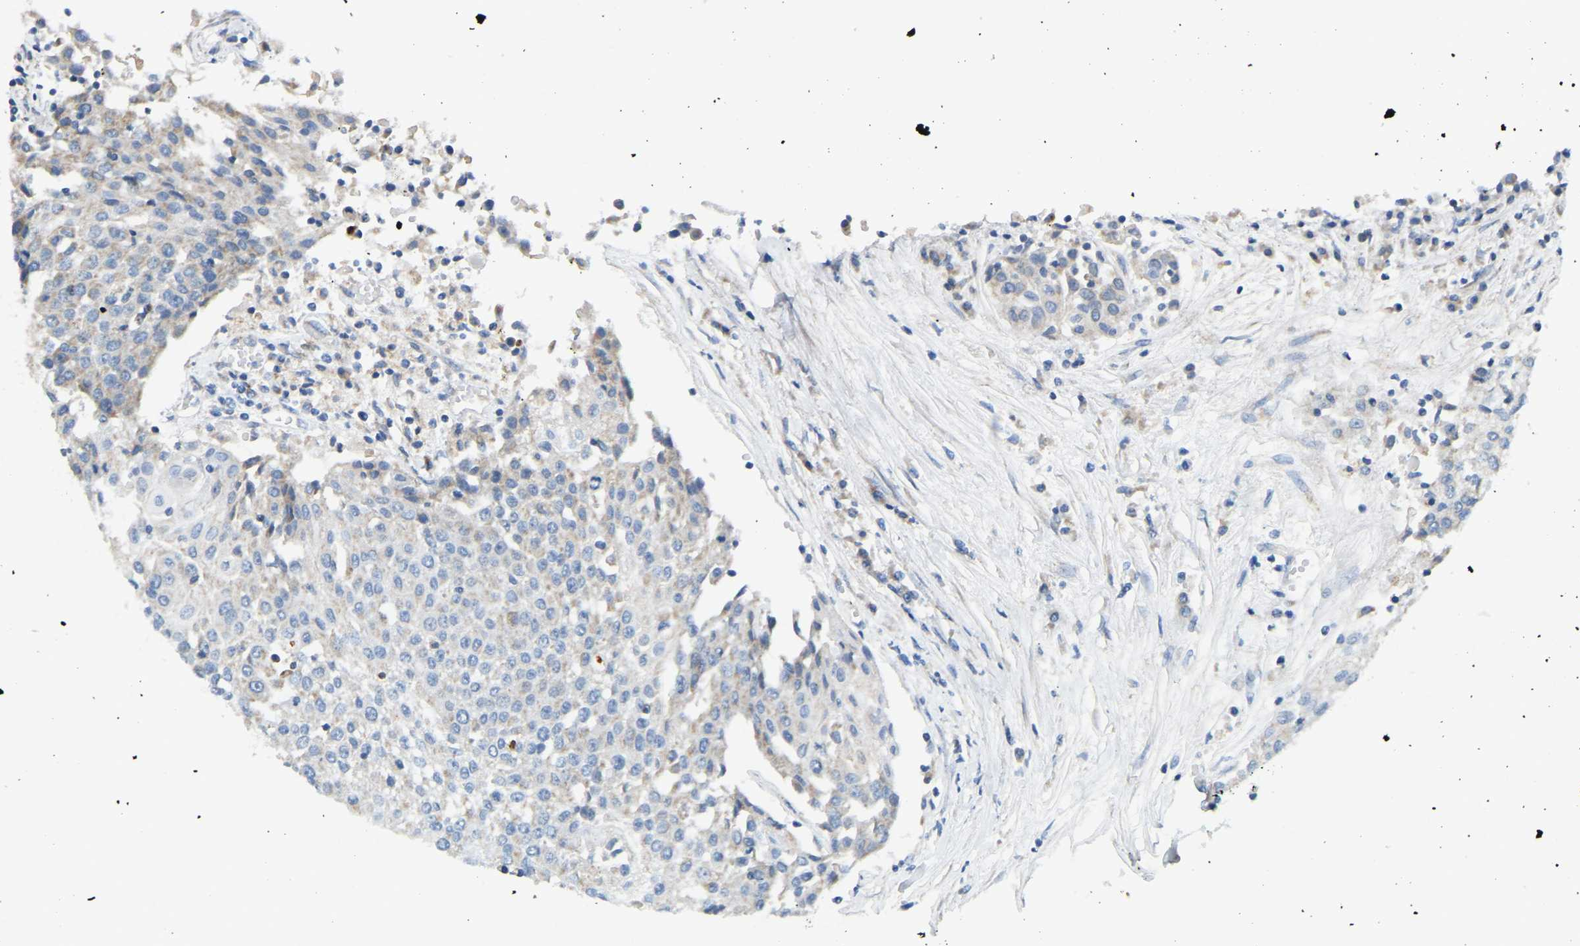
{"staining": {"intensity": "weak", "quantity": "<25%", "location": "cytoplasmic/membranous"}, "tissue": "urothelial cancer", "cell_type": "Tumor cells", "image_type": "cancer", "snomed": [{"axis": "morphology", "description": "Urothelial carcinoma, High grade"}, {"axis": "topography", "description": "Urinary bladder"}], "caption": "IHC micrograph of human high-grade urothelial carcinoma stained for a protein (brown), which shows no staining in tumor cells.", "gene": "GDA", "patient": {"sex": "female", "age": 85}}